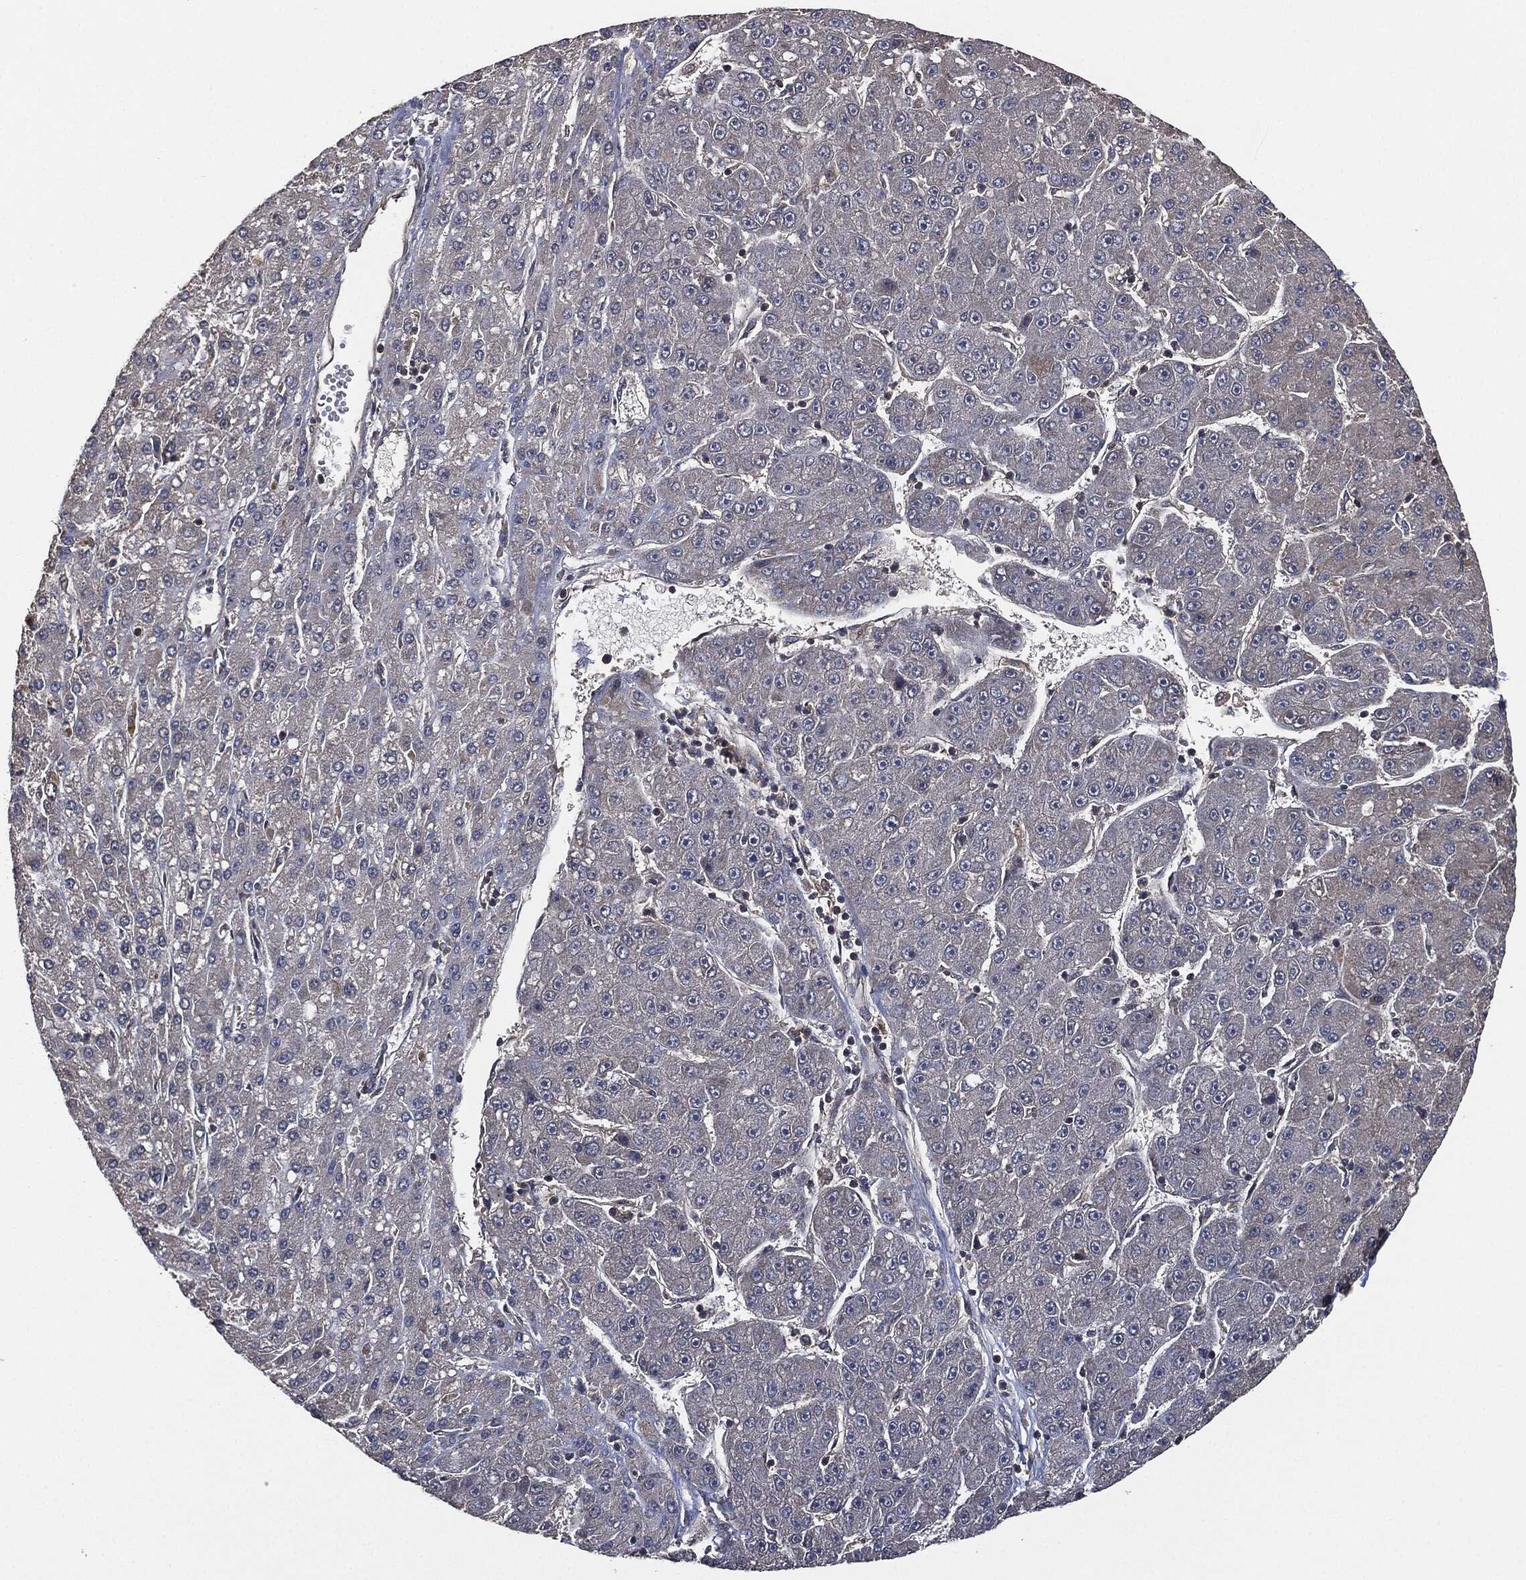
{"staining": {"intensity": "negative", "quantity": "none", "location": "none"}, "tissue": "liver cancer", "cell_type": "Tumor cells", "image_type": "cancer", "snomed": [{"axis": "morphology", "description": "Carcinoma, Hepatocellular, NOS"}, {"axis": "topography", "description": "Liver"}], "caption": "The histopathology image exhibits no staining of tumor cells in liver cancer. Nuclei are stained in blue.", "gene": "ERBIN", "patient": {"sex": "male", "age": 67}}